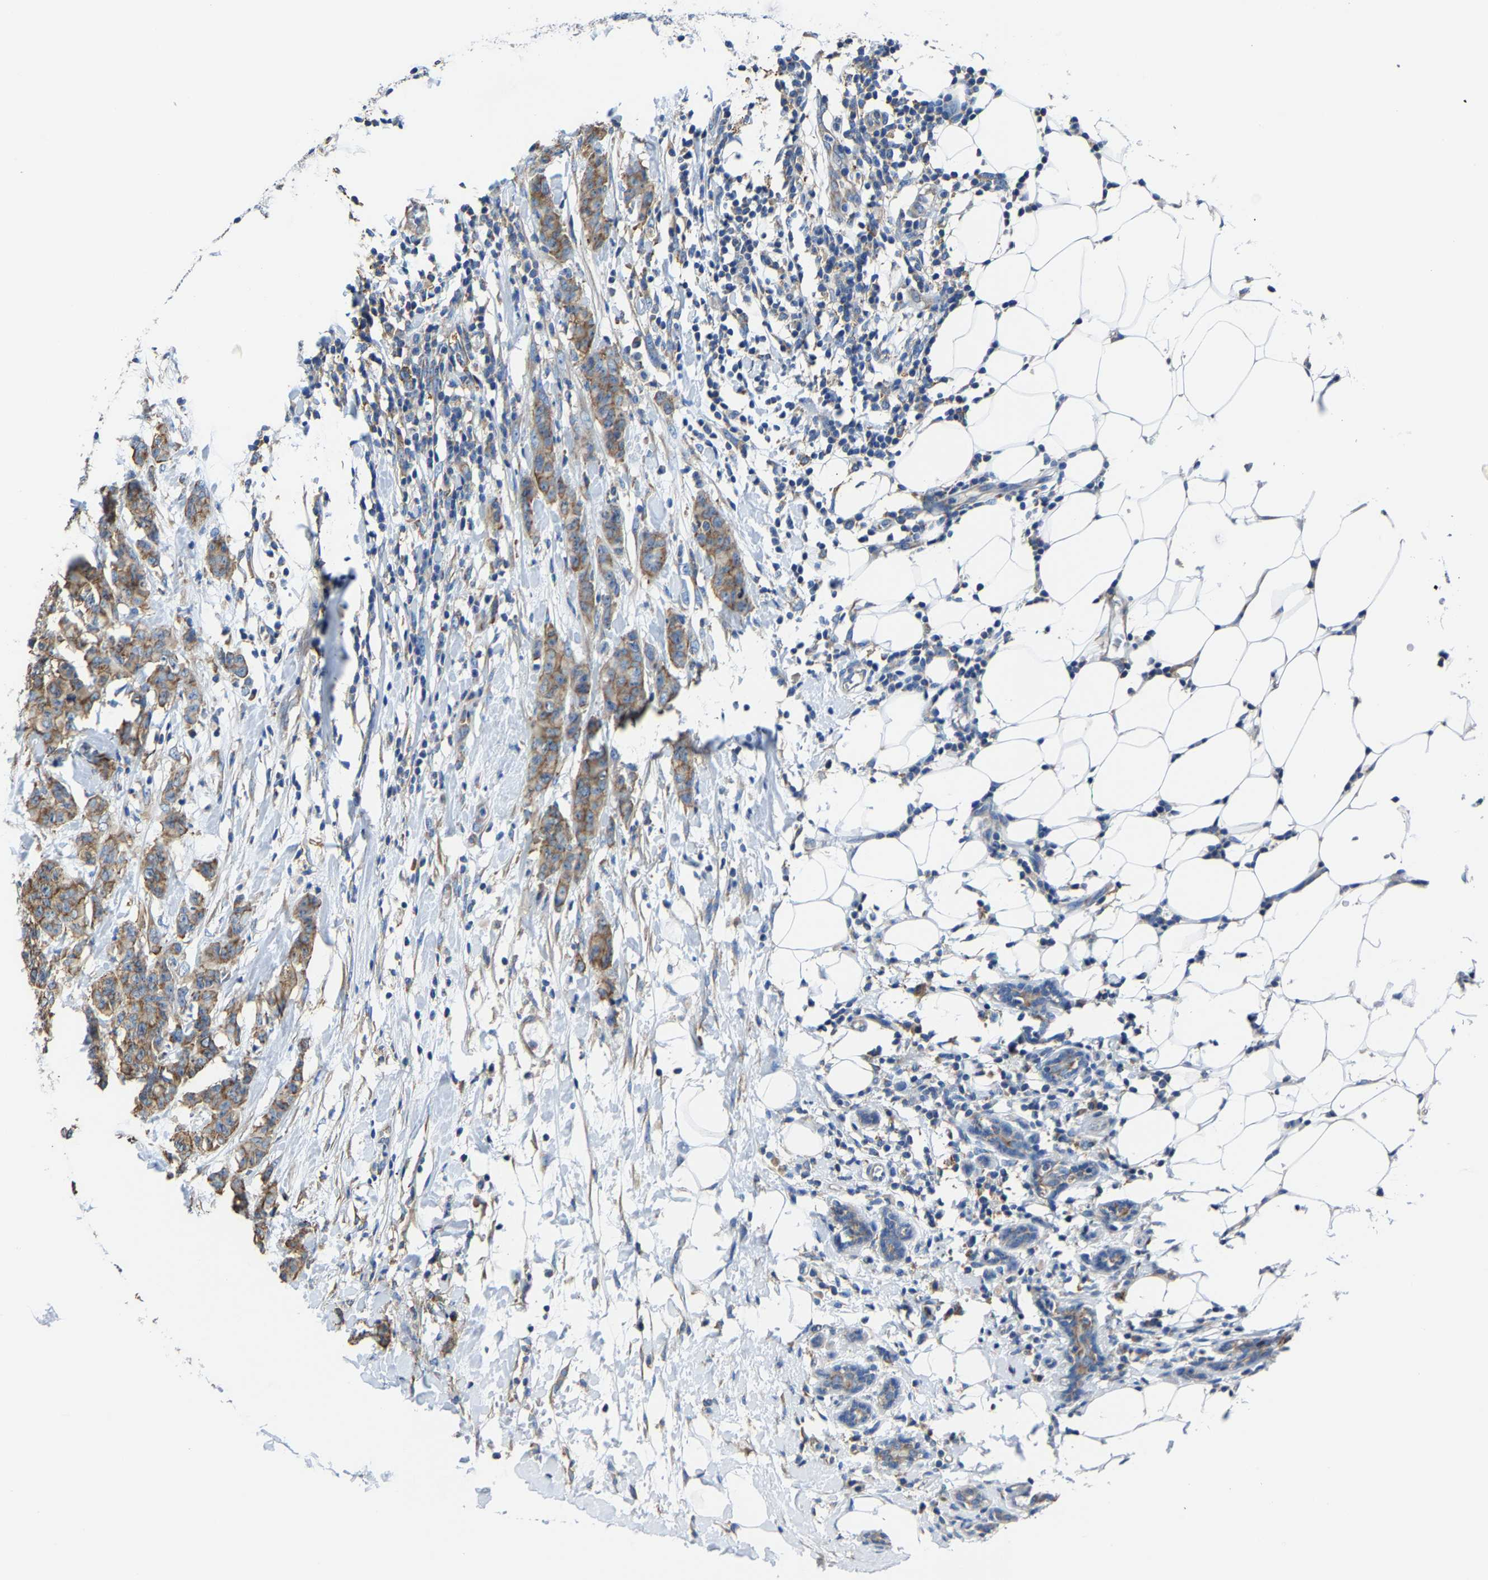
{"staining": {"intensity": "strong", "quantity": ">75%", "location": "cytoplasmic/membranous"}, "tissue": "breast cancer", "cell_type": "Tumor cells", "image_type": "cancer", "snomed": [{"axis": "morphology", "description": "Normal tissue, NOS"}, {"axis": "morphology", "description": "Duct carcinoma"}, {"axis": "topography", "description": "Breast"}], "caption": "The histopathology image reveals immunohistochemical staining of breast infiltrating ductal carcinoma. There is strong cytoplasmic/membranous positivity is present in about >75% of tumor cells.", "gene": "G3BP2", "patient": {"sex": "female", "age": 40}}